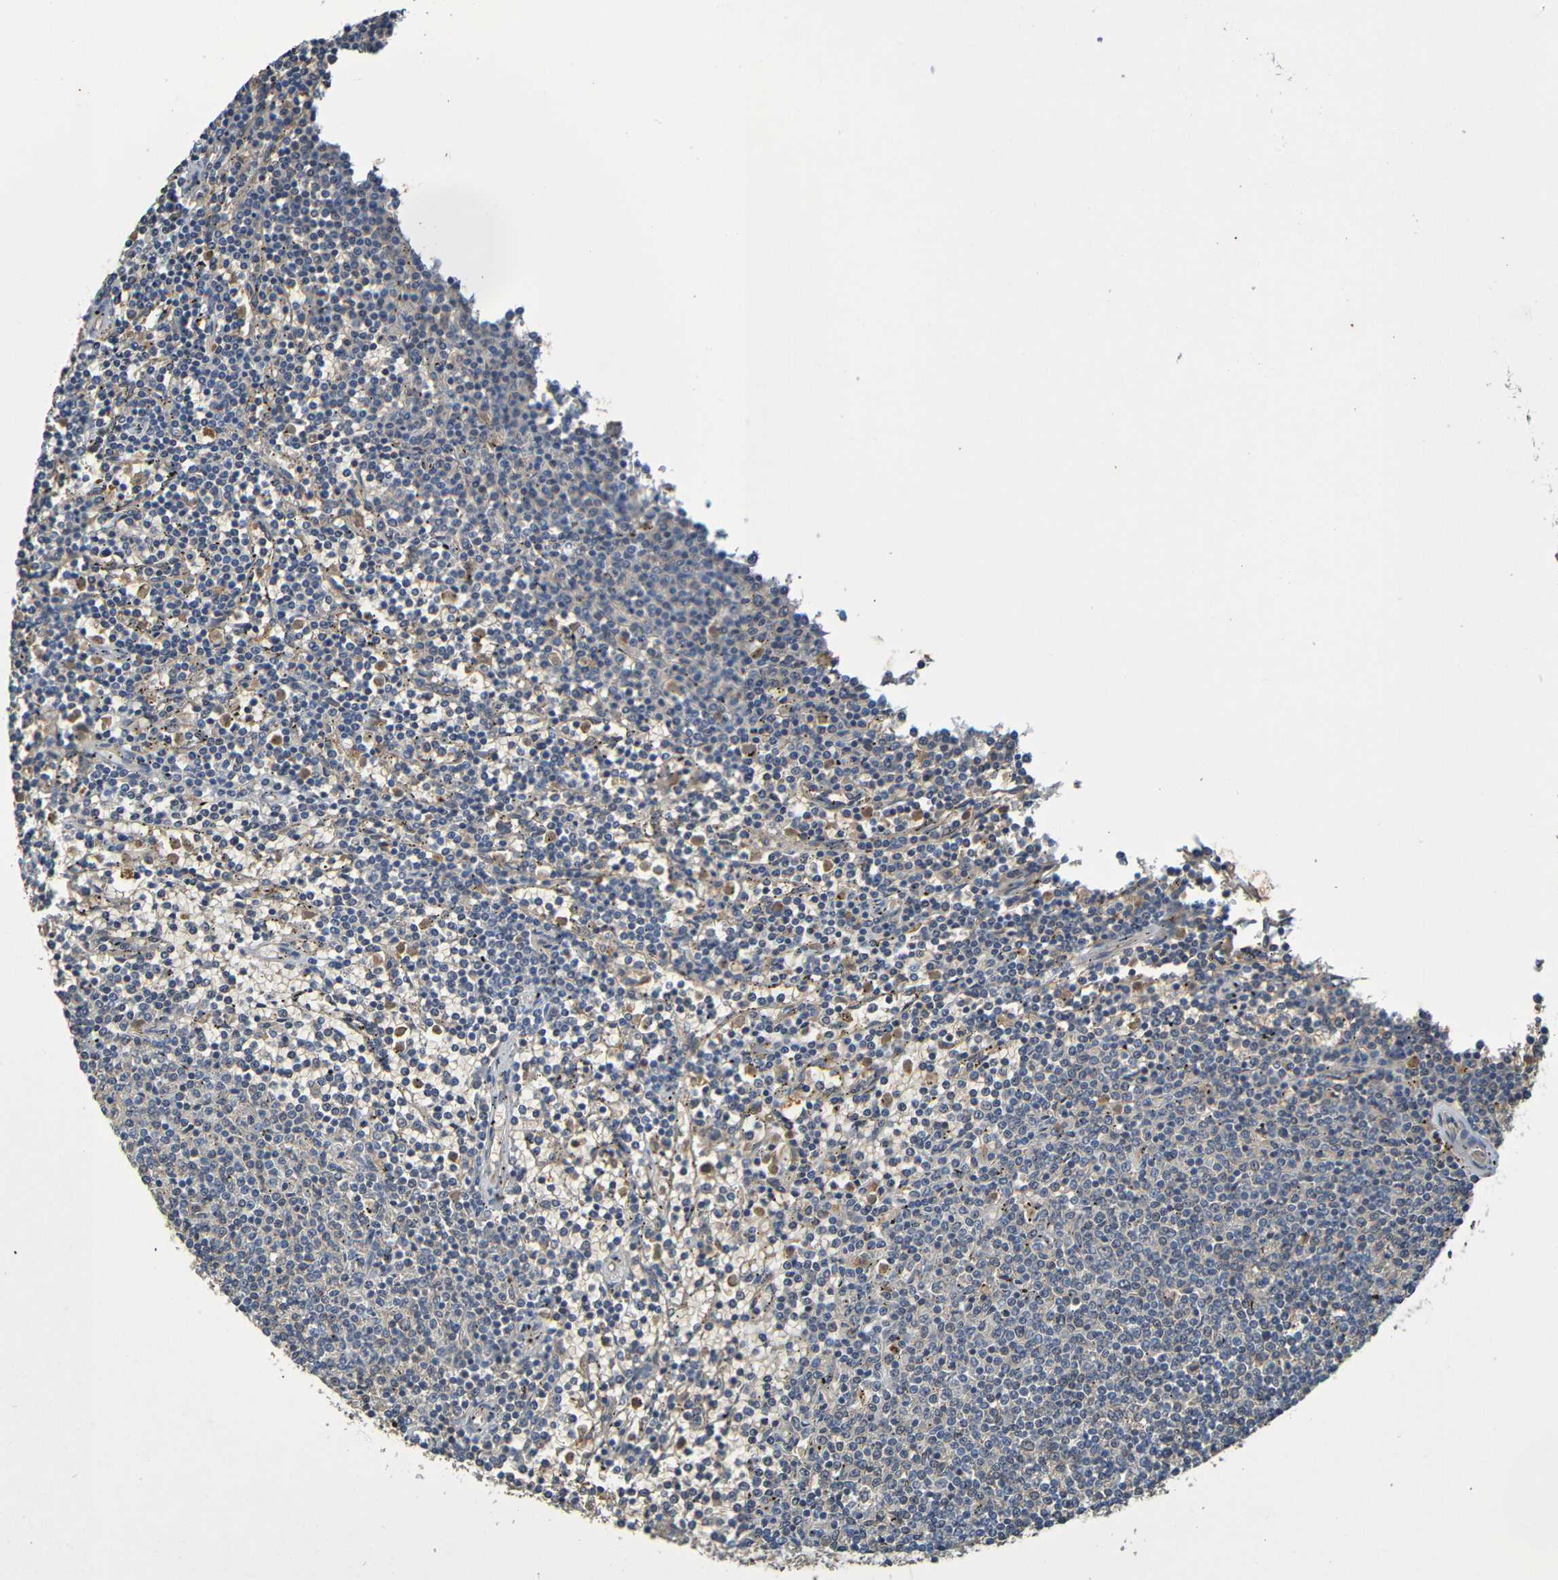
{"staining": {"intensity": "negative", "quantity": "none", "location": "none"}, "tissue": "lymphoma", "cell_type": "Tumor cells", "image_type": "cancer", "snomed": [{"axis": "morphology", "description": "Malignant lymphoma, non-Hodgkin's type, Low grade"}, {"axis": "topography", "description": "Spleen"}], "caption": "Tumor cells show no significant protein staining in malignant lymphoma, non-Hodgkin's type (low-grade).", "gene": "C1QA", "patient": {"sex": "female", "age": 50}}